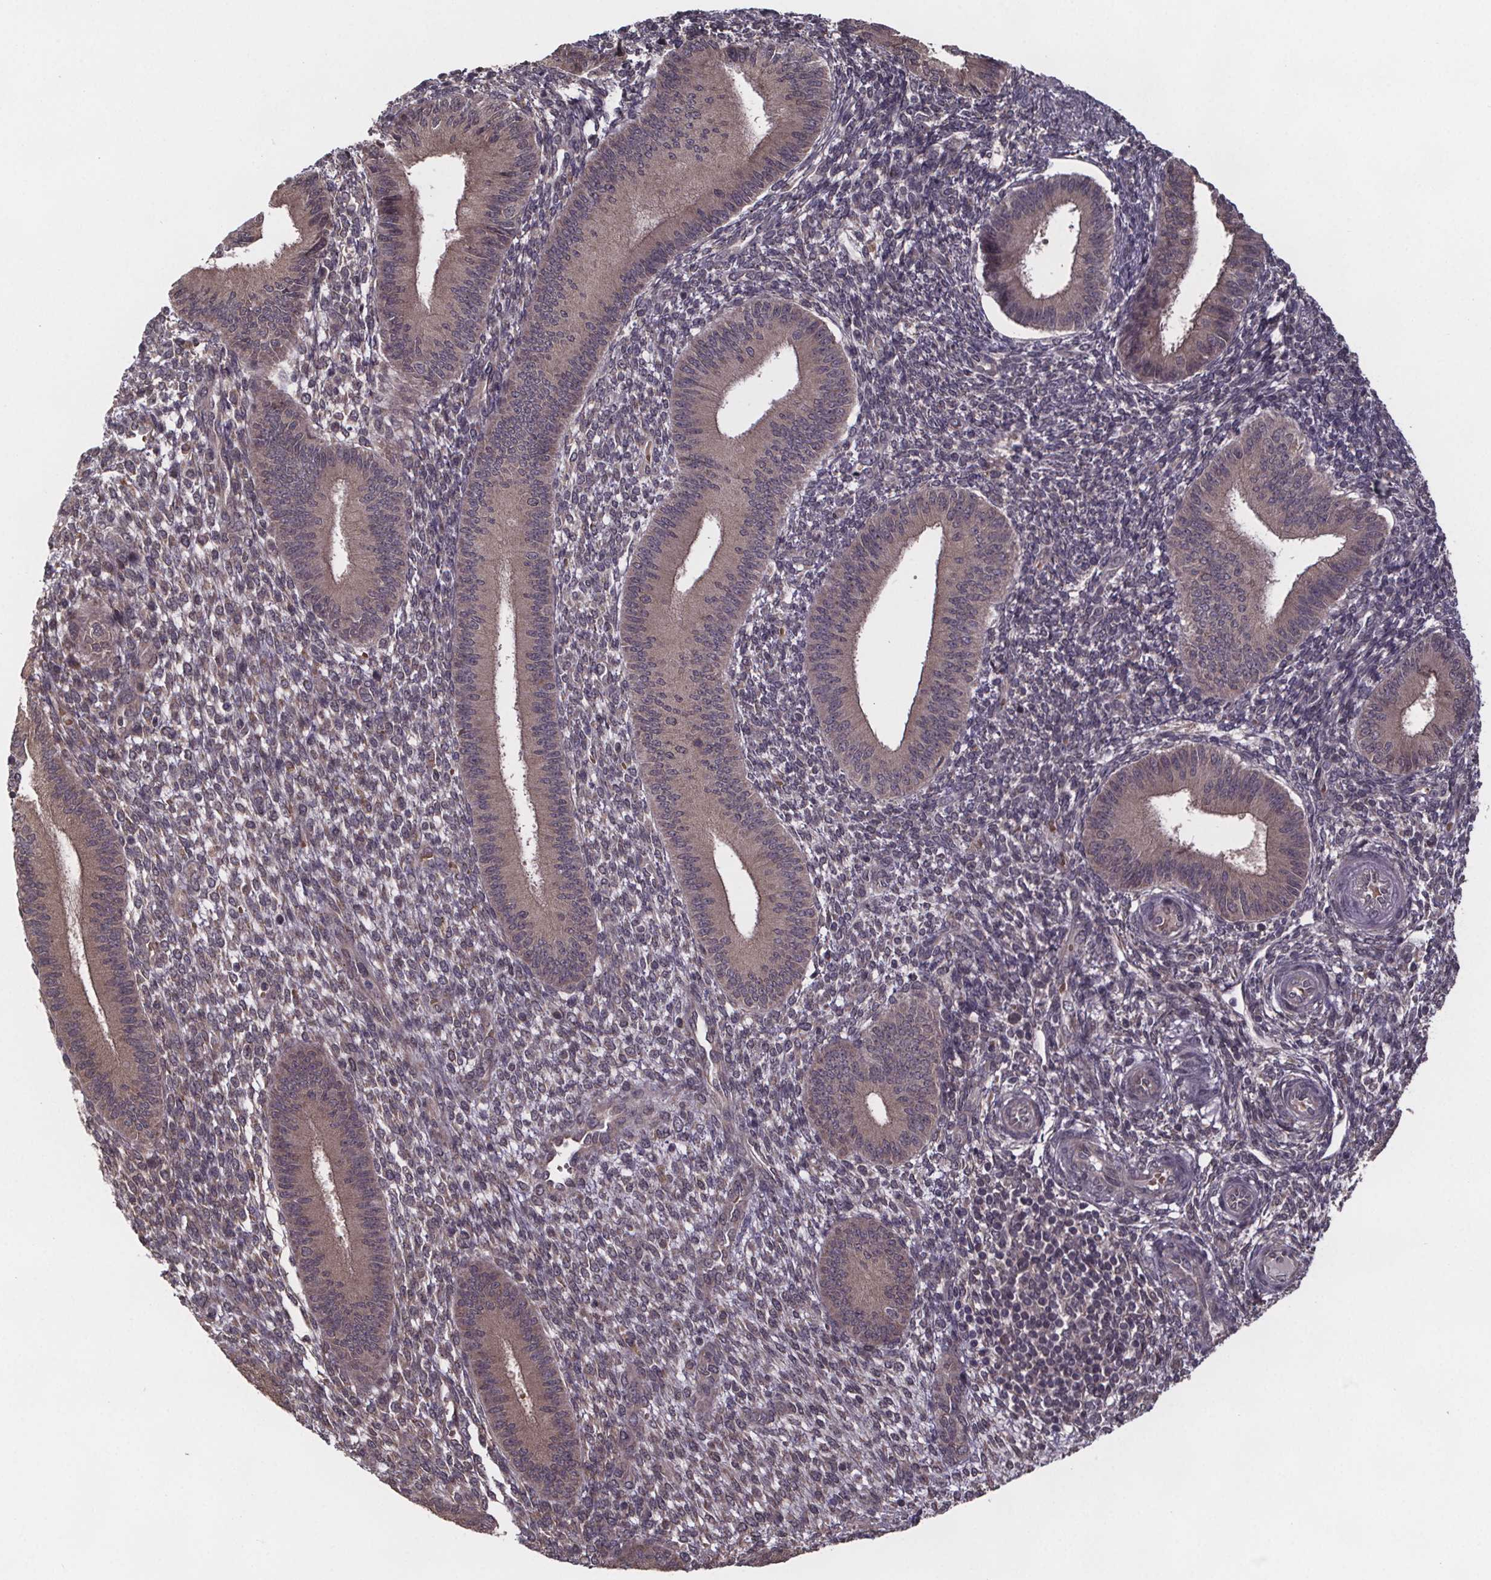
{"staining": {"intensity": "weak", "quantity": ">75%", "location": "cytoplasmic/membranous"}, "tissue": "endometrium", "cell_type": "Cells in endometrial stroma", "image_type": "normal", "snomed": [{"axis": "morphology", "description": "Normal tissue, NOS"}, {"axis": "topography", "description": "Endometrium"}], "caption": "Cells in endometrial stroma reveal weak cytoplasmic/membranous staining in approximately >75% of cells in unremarkable endometrium.", "gene": "SAT1", "patient": {"sex": "female", "age": 39}}